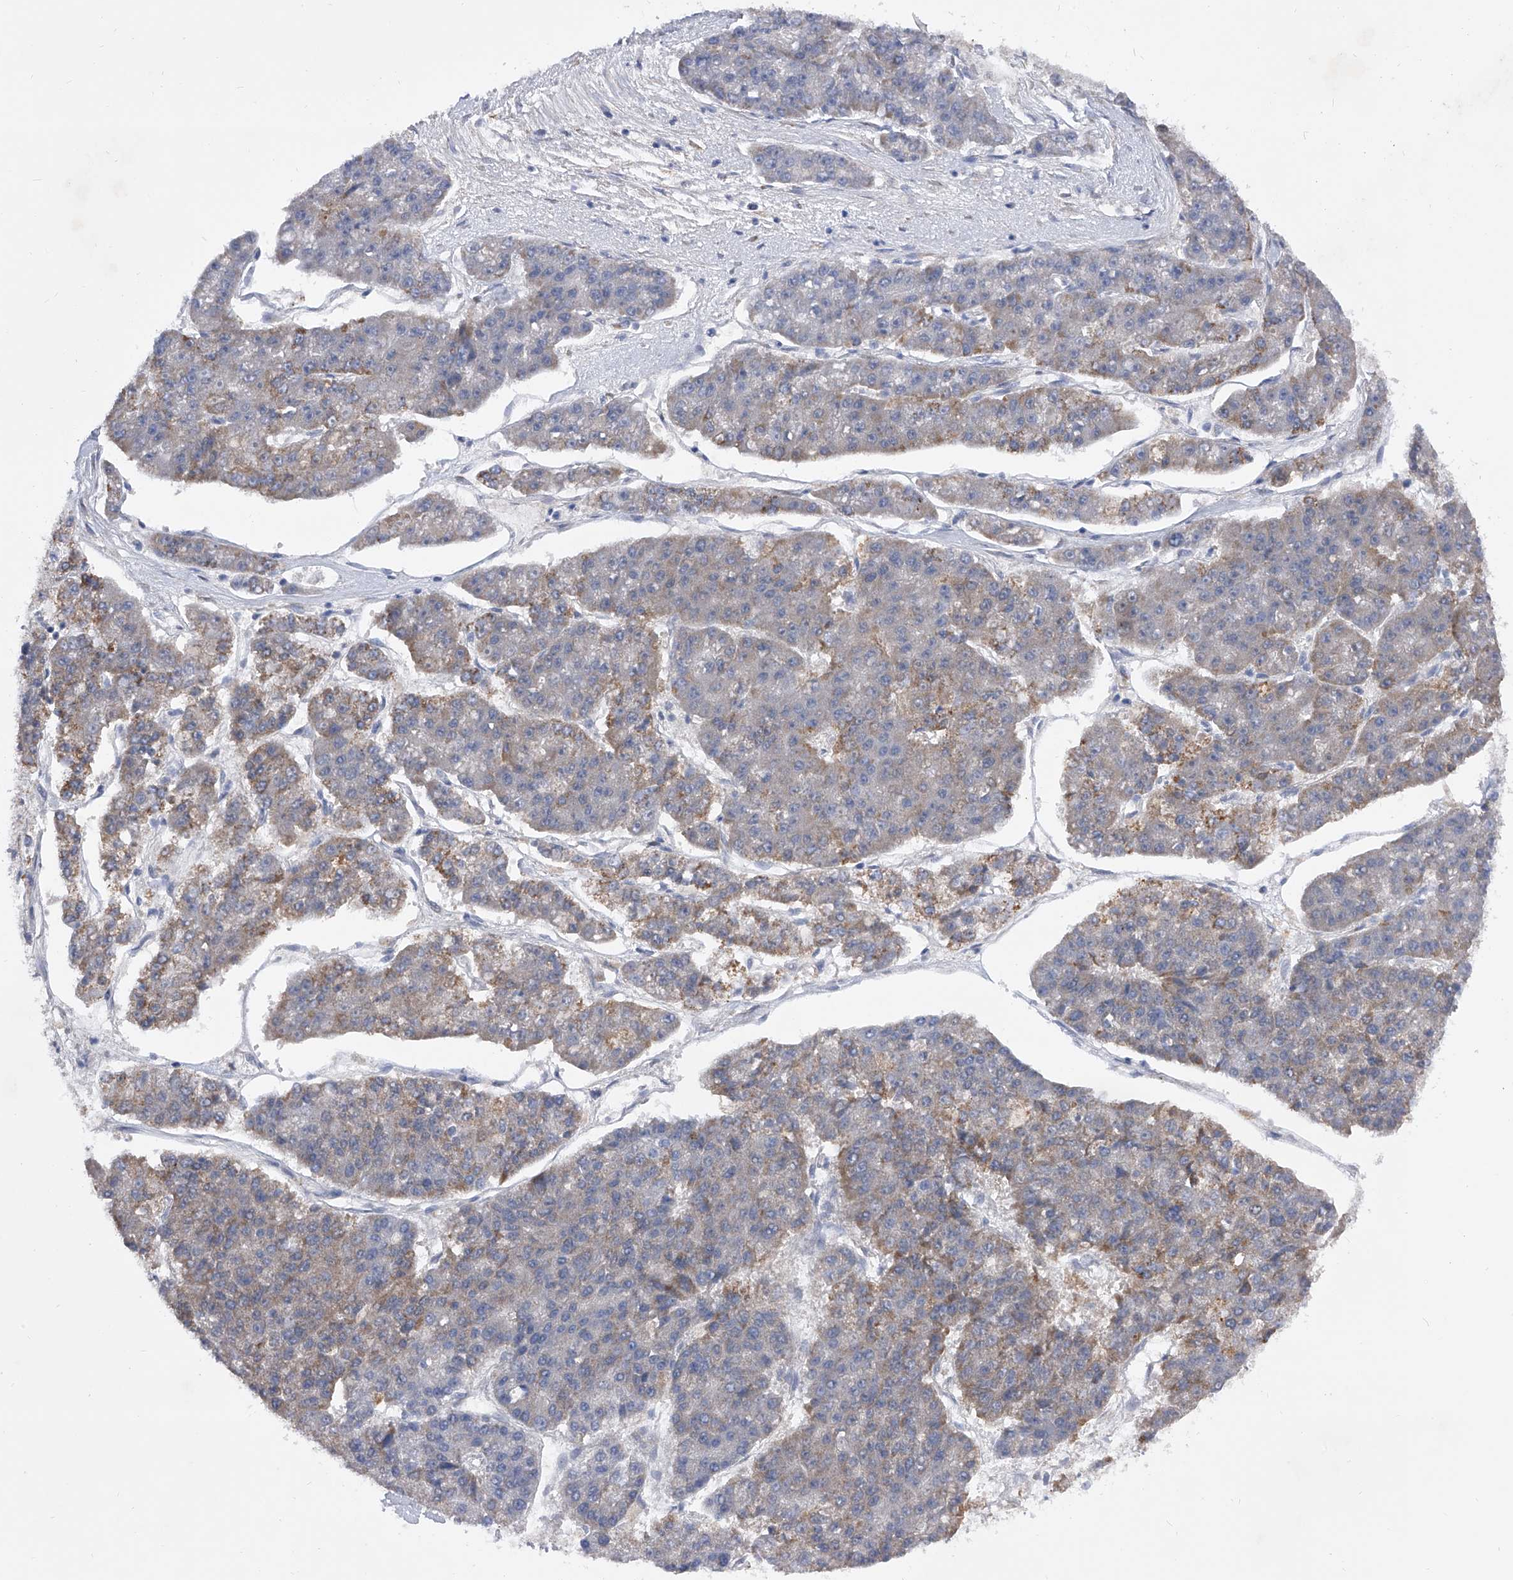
{"staining": {"intensity": "weak", "quantity": "25%-75%", "location": "cytoplasmic/membranous"}, "tissue": "pancreatic cancer", "cell_type": "Tumor cells", "image_type": "cancer", "snomed": [{"axis": "morphology", "description": "Adenocarcinoma, NOS"}, {"axis": "topography", "description": "Pancreas"}], "caption": "The immunohistochemical stain highlights weak cytoplasmic/membranous expression in tumor cells of adenocarcinoma (pancreatic) tissue. (DAB (3,3'-diaminobenzidine) = brown stain, brightfield microscopy at high magnification).", "gene": "PDSS2", "patient": {"sex": "male", "age": 50}}